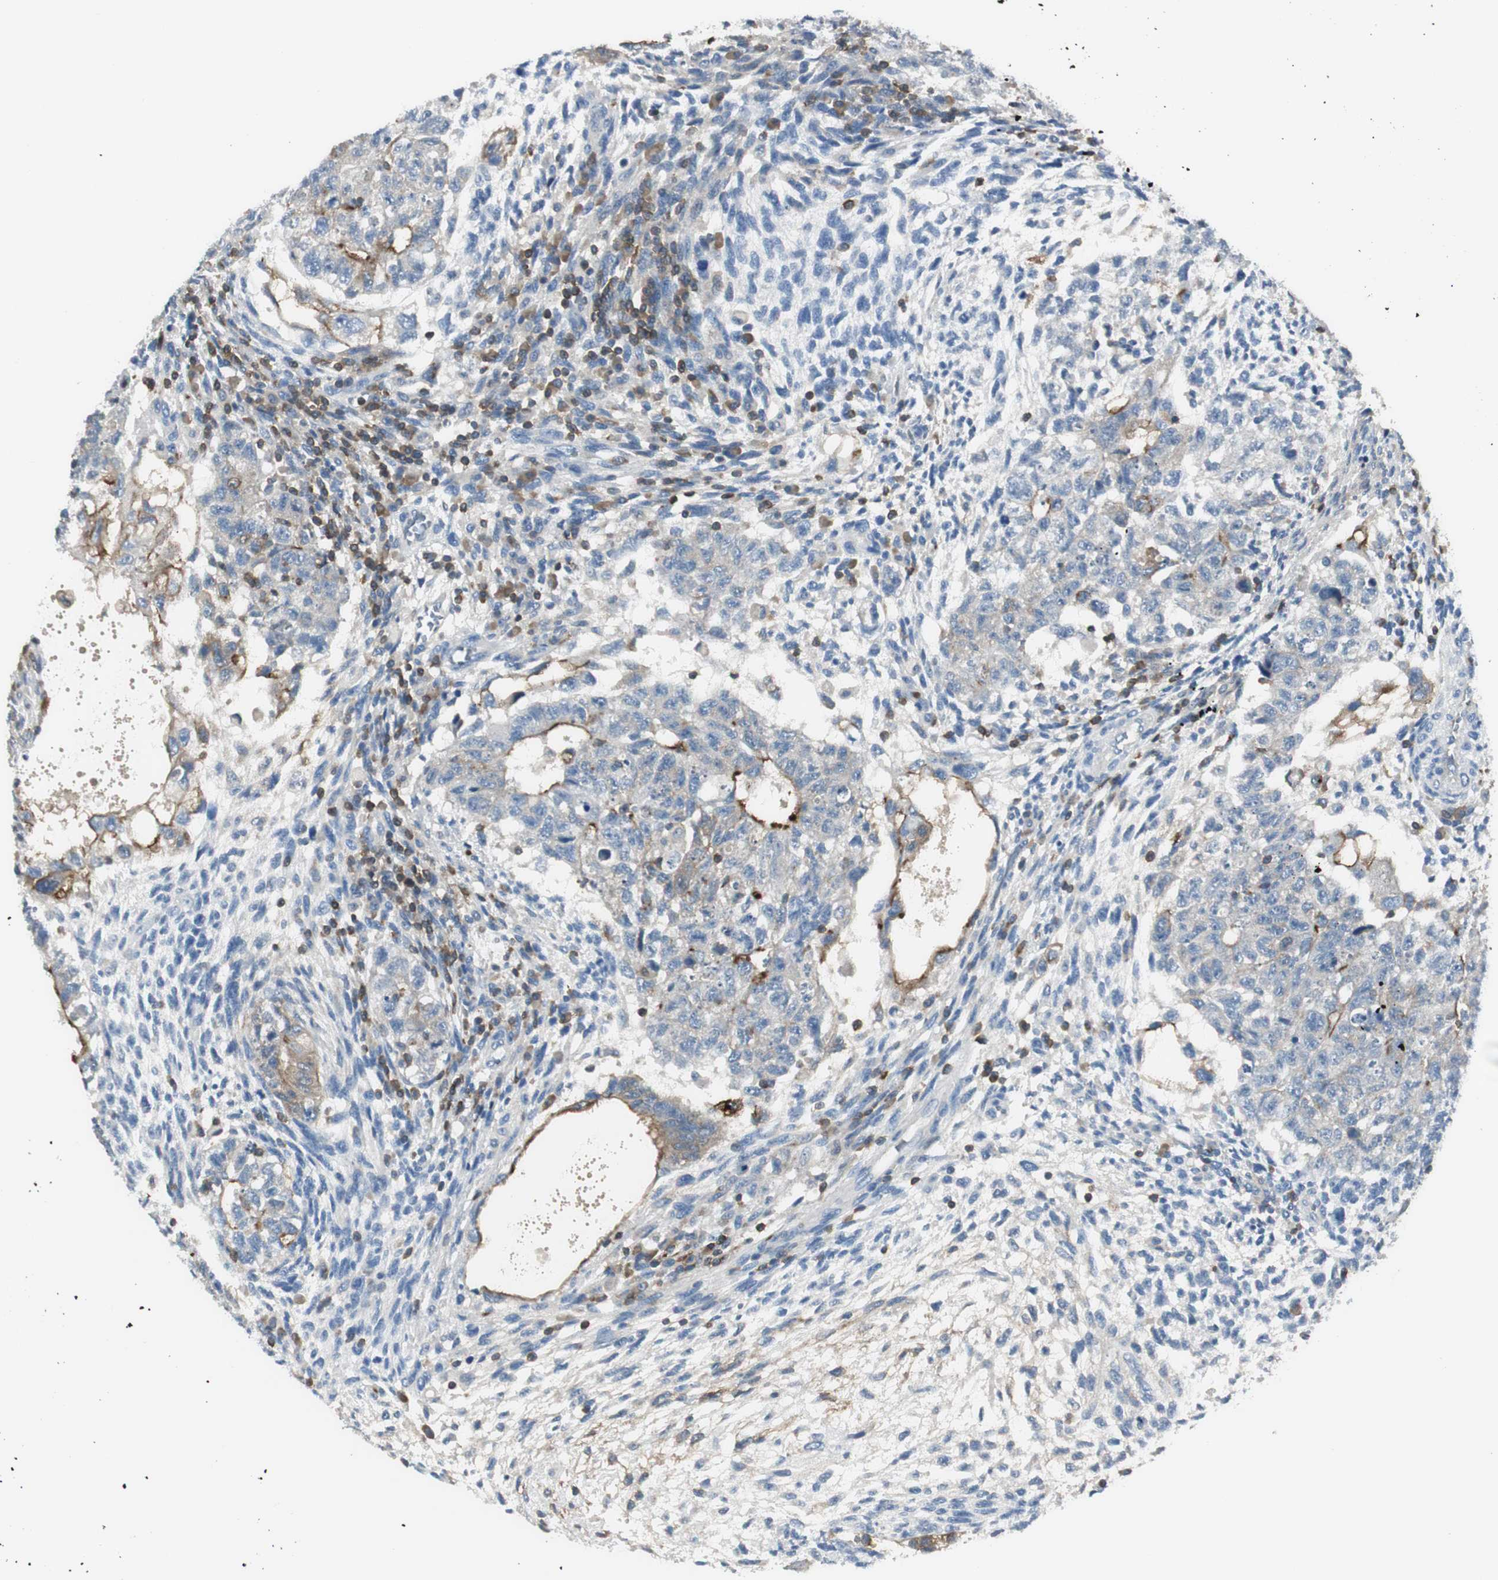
{"staining": {"intensity": "moderate", "quantity": "<25%", "location": "cytoplasmic/membranous"}, "tissue": "testis cancer", "cell_type": "Tumor cells", "image_type": "cancer", "snomed": [{"axis": "morphology", "description": "Normal tissue, NOS"}, {"axis": "morphology", "description": "Carcinoma, Embryonal, NOS"}, {"axis": "topography", "description": "Testis"}], "caption": "This image displays immunohistochemistry staining of human testis embryonal carcinoma, with low moderate cytoplasmic/membranous positivity in approximately <25% of tumor cells.", "gene": "SLC9A3R1", "patient": {"sex": "male", "age": 36}}